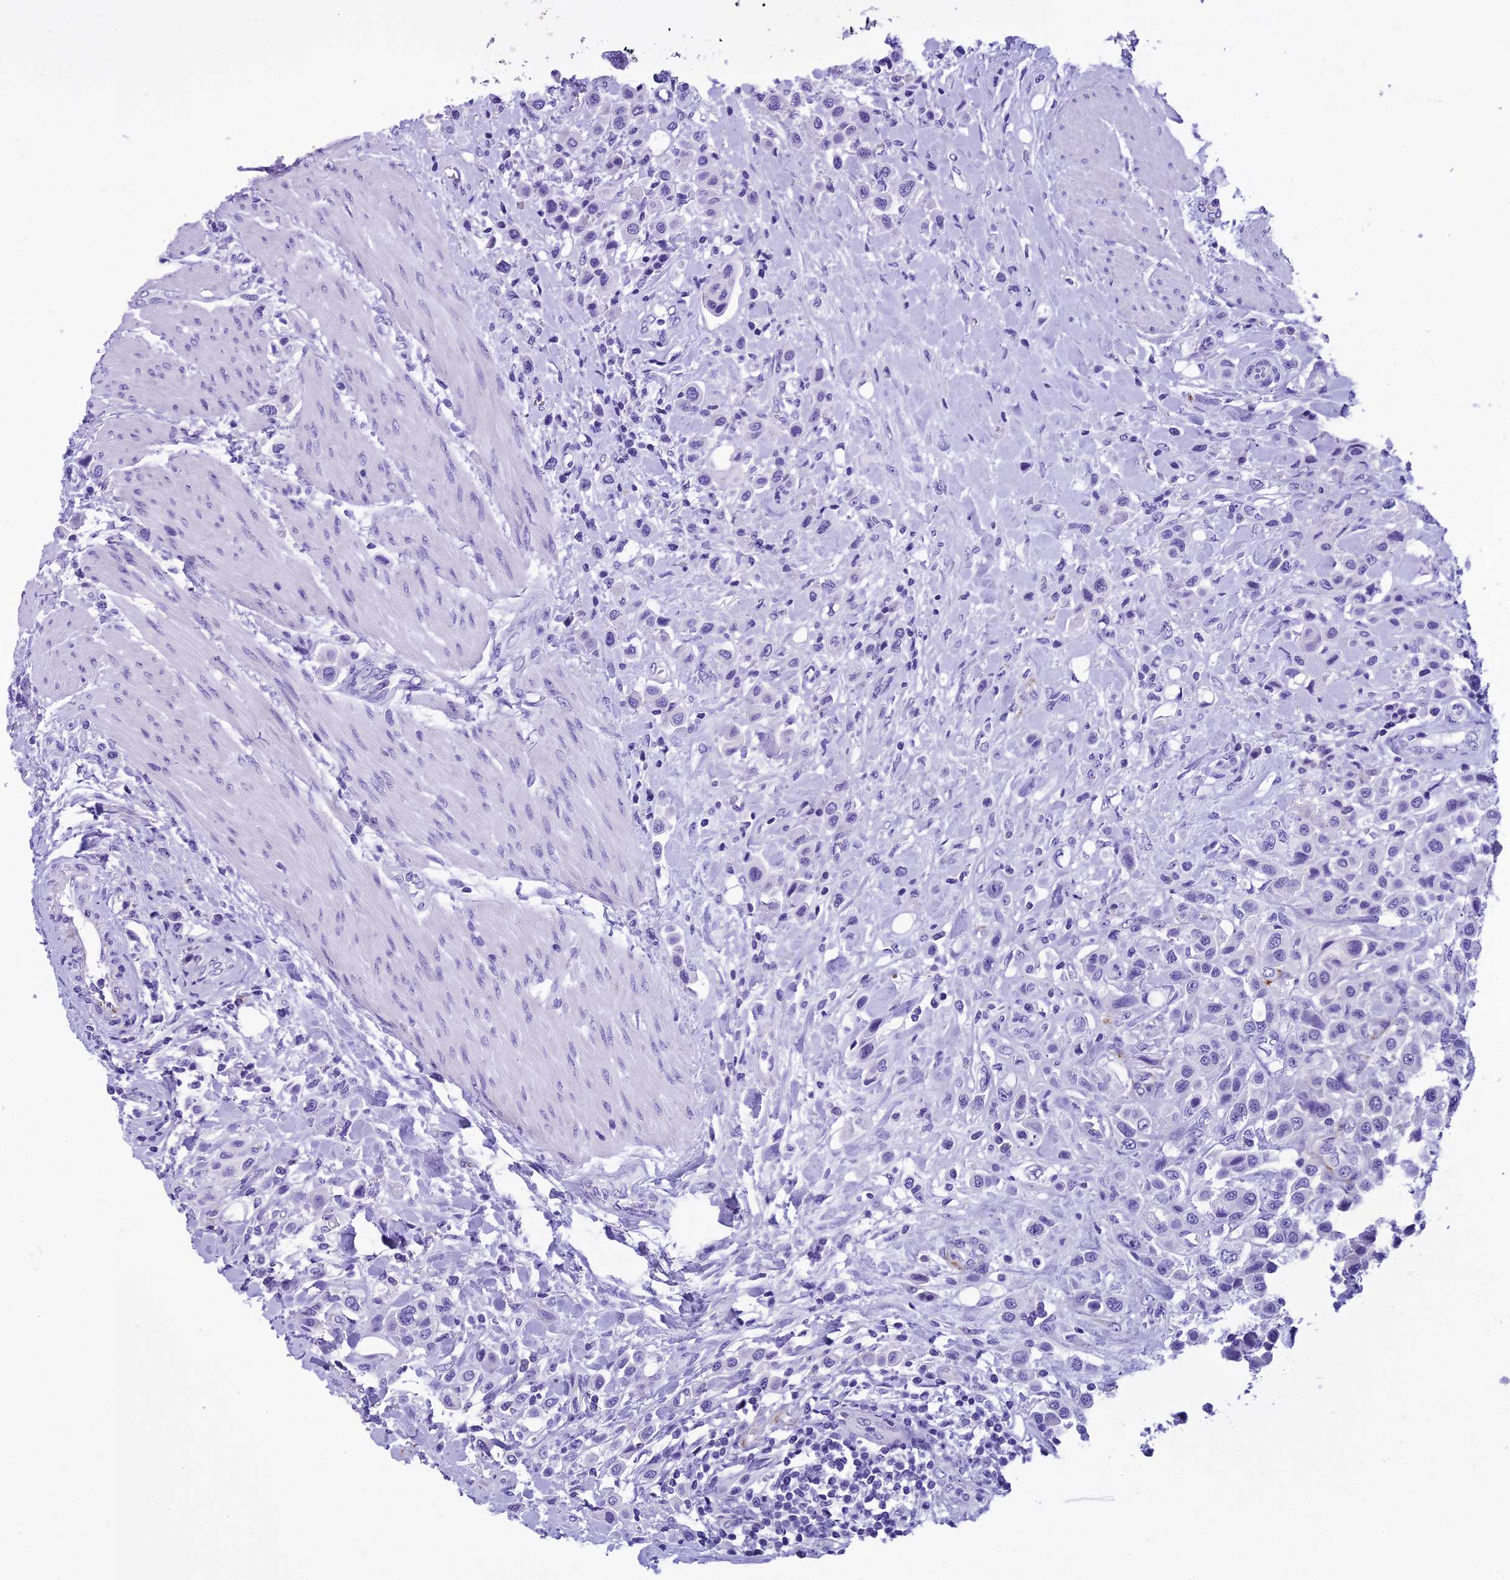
{"staining": {"intensity": "negative", "quantity": "none", "location": "none"}, "tissue": "urothelial cancer", "cell_type": "Tumor cells", "image_type": "cancer", "snomed": [{"axis": "morphology", "description": "Urothelial carcinoma, High grade"}, {"axis": "topography", "description": "Urinary bladder"}], "caption": "An immunohistochemistry micrograph of urothelial carcinoma (high-grade) is shown. There is no staining in tumor cells of urothelial carcinoma (high-grade).", "gene": "KCTD14", "patient": {"sex": "male", "age": 50}}